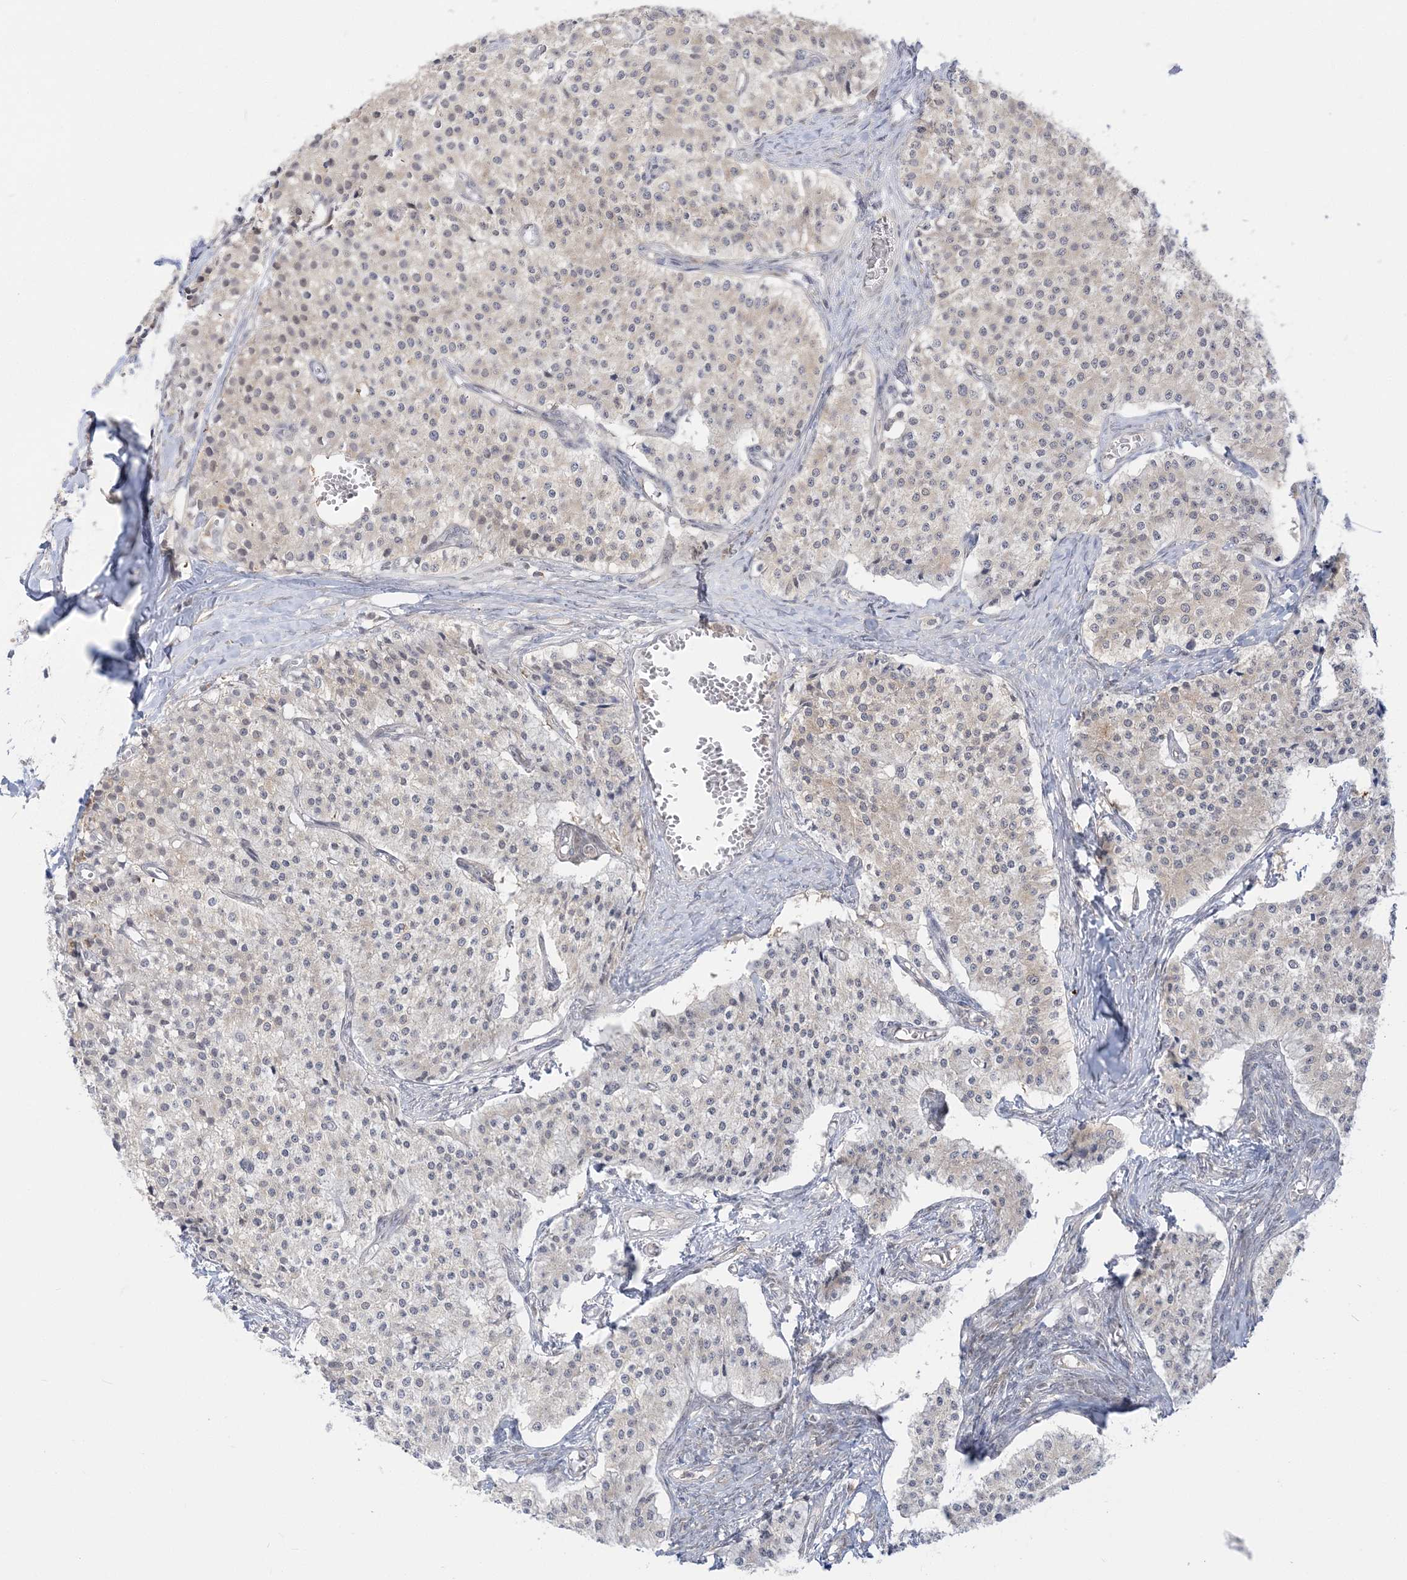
{"staining": {"intensity": "negative", "quantity": "none", "location": "none"}, "tissue": "carcinoid", "cell_type": "Tumor cells", "image_type": "cancer", "snomed": [{"axis": "morphology", "description": "Carcinoid, malignant, NOS"}, {"axis": "topography", "description": "Colon"}], "caption": "This photomicrograph is of carcinoid stained with IHC to label a protein in brown with the nuclei are counter-stained blue. There is no staining in tumor cells.", "gene": "THADA", "patient": {"sex": "female", "age": 52}}